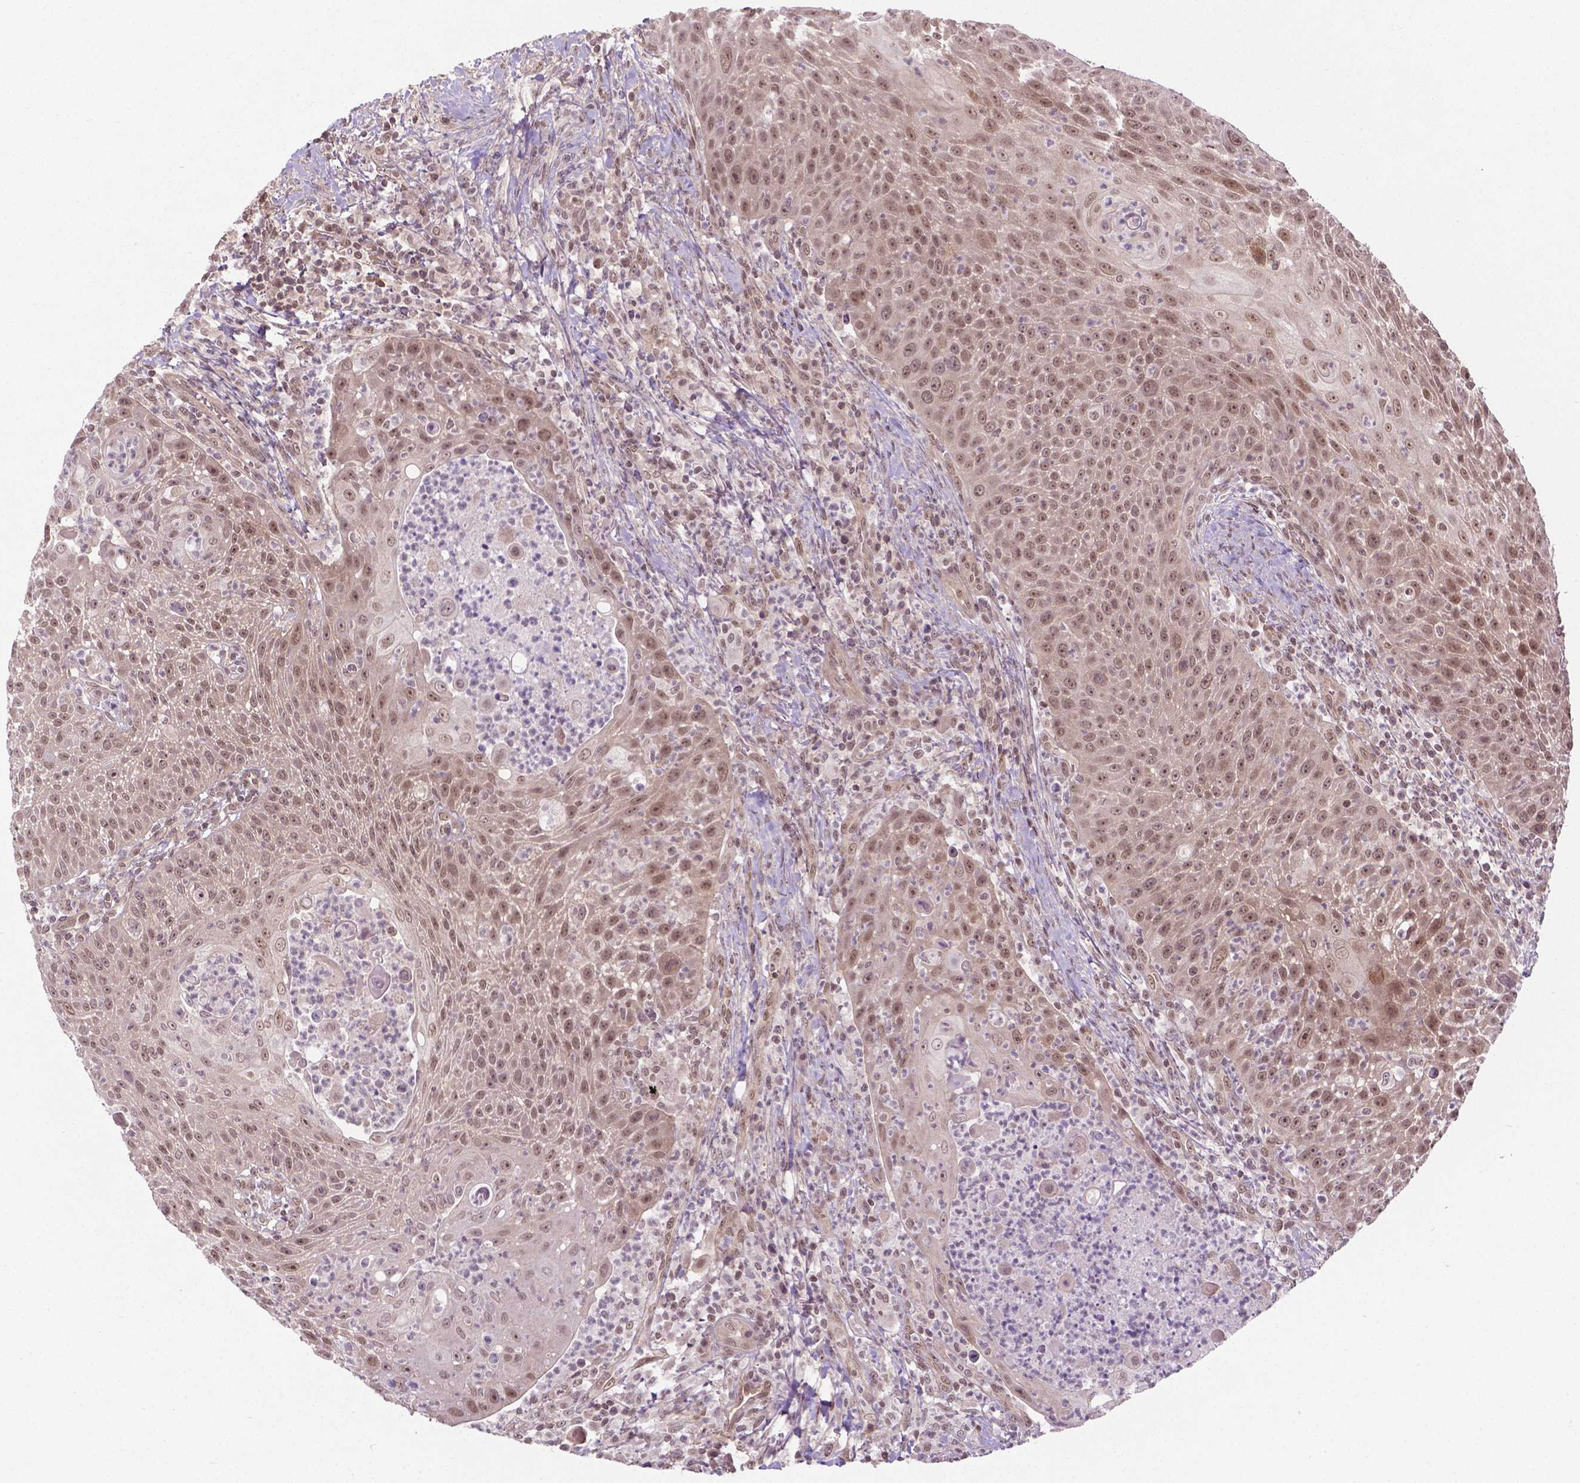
{"staining": {"intensity": "moderate", "quantity": ">75%", "location": "nuclear"}, "tissue": "head and neck cancer", "cell_type": "Tumor cells", "image_type": "cancer", "snomed": [{"axis": "morphology", "description": "Squamous cell carcinoma, NOS"}, {"axis": "topography", "description": "Head-Neck"}], "caption": "A histopathology image of human squamous cell carcinoma (head and neck) stained for a protein reveals moderate nuclear brown staining in tumor cells. The protein is shown in brown color, while the nuclei are stained blue.", "gene": "ANKRD54", "patient": {"sex": "male", "age": 69}}